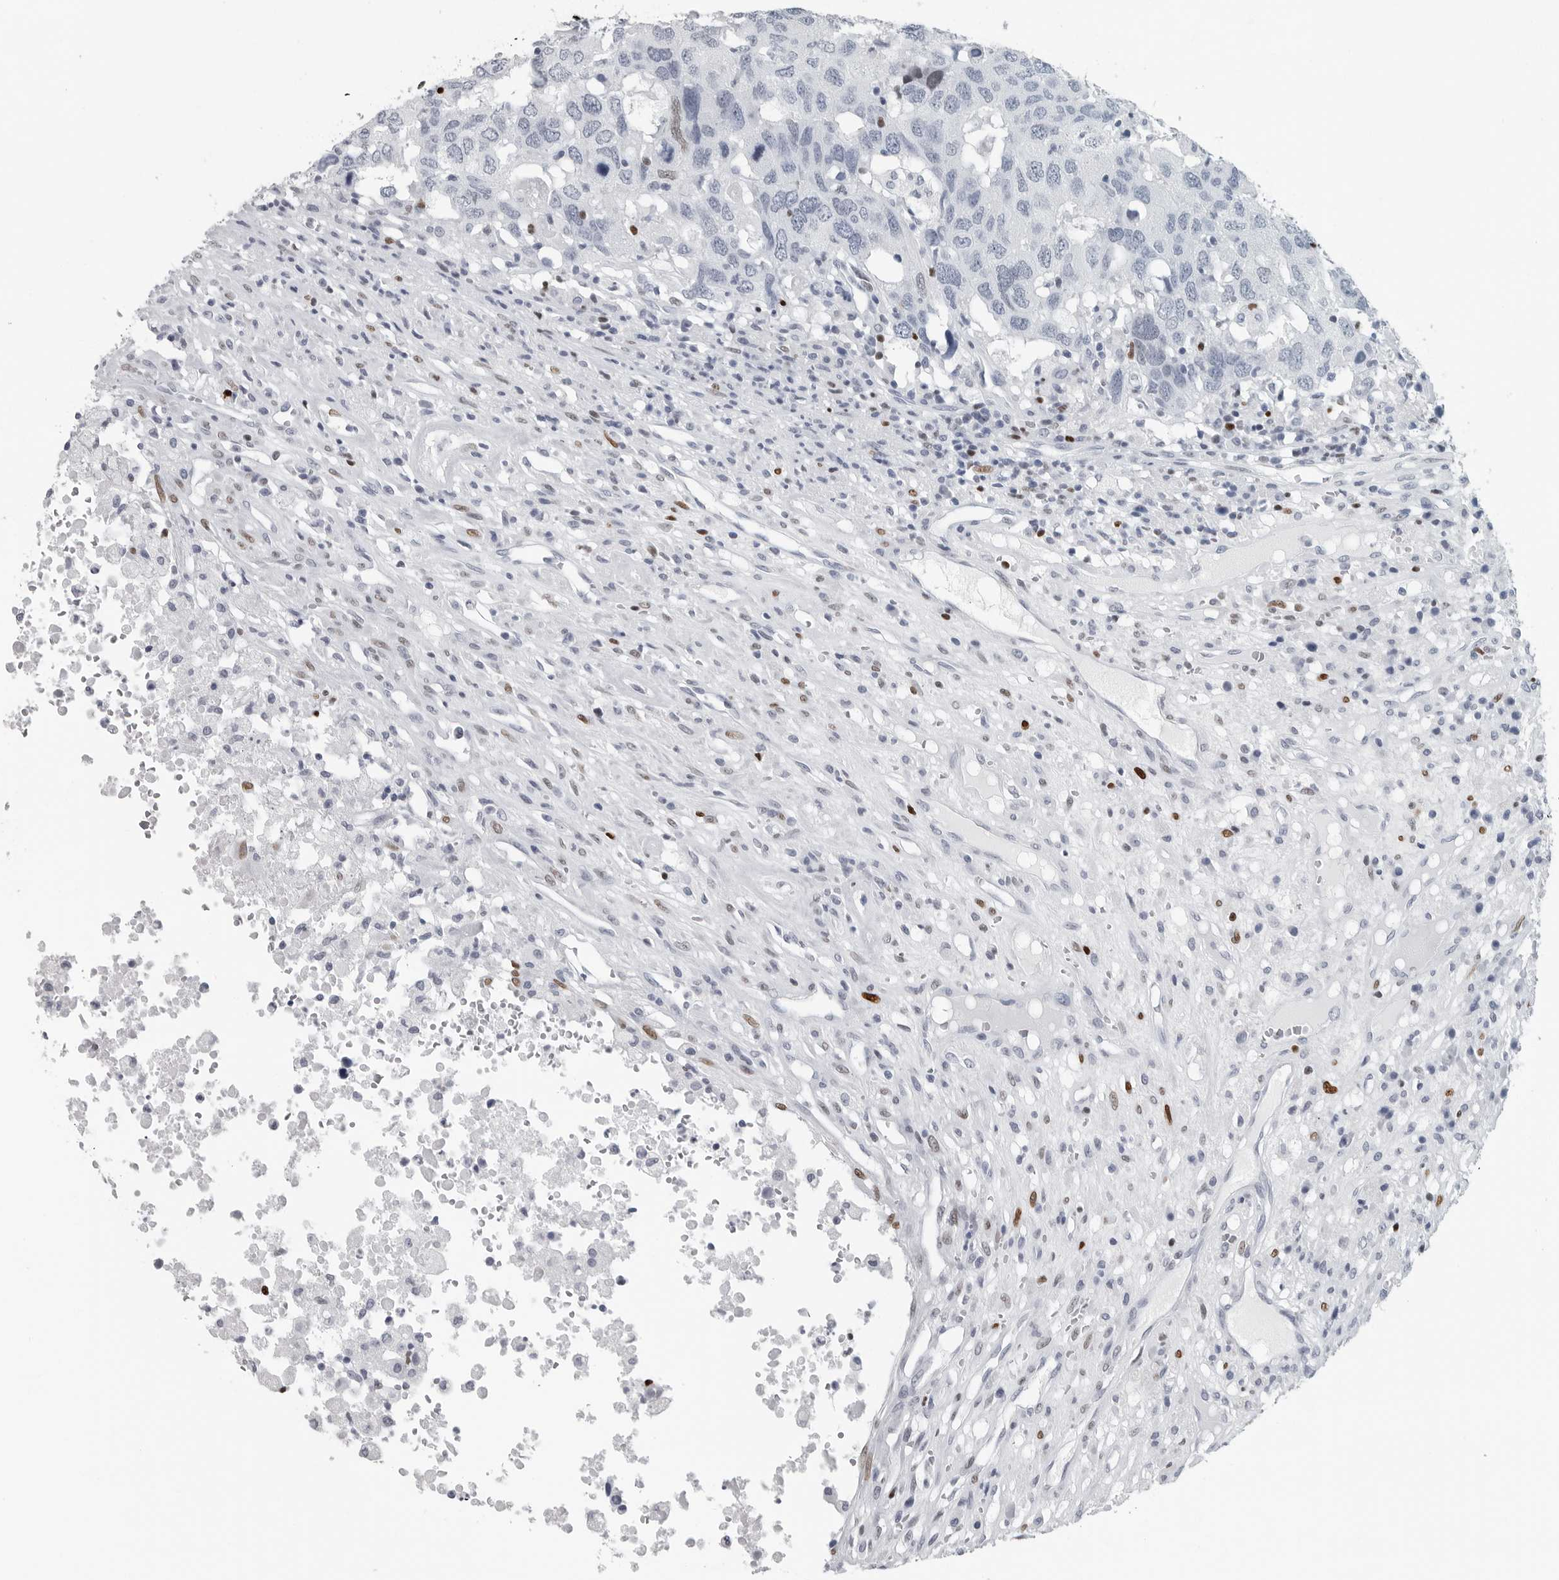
{"staining": {"intensity": "weak", "quantity": "<25%", "location": "nuclear"}, "tissue": "head and neck cancer", "cell_type": "Tumor cells", "image_type": "cancer", "snomed": [{"axis": "morphology", "description": "Squamous cell carcinoma, NOS"}, {"axis": "topography", "description": "Head-Neck"}], "caption": "This is an immunohistochemistry (IHC) histopathology image of squamous cell carcinoma (head and neck). There is no positivity in tumor cells.", "gene": "SATB2", "patient": {"sex": "male", "age": 66}}